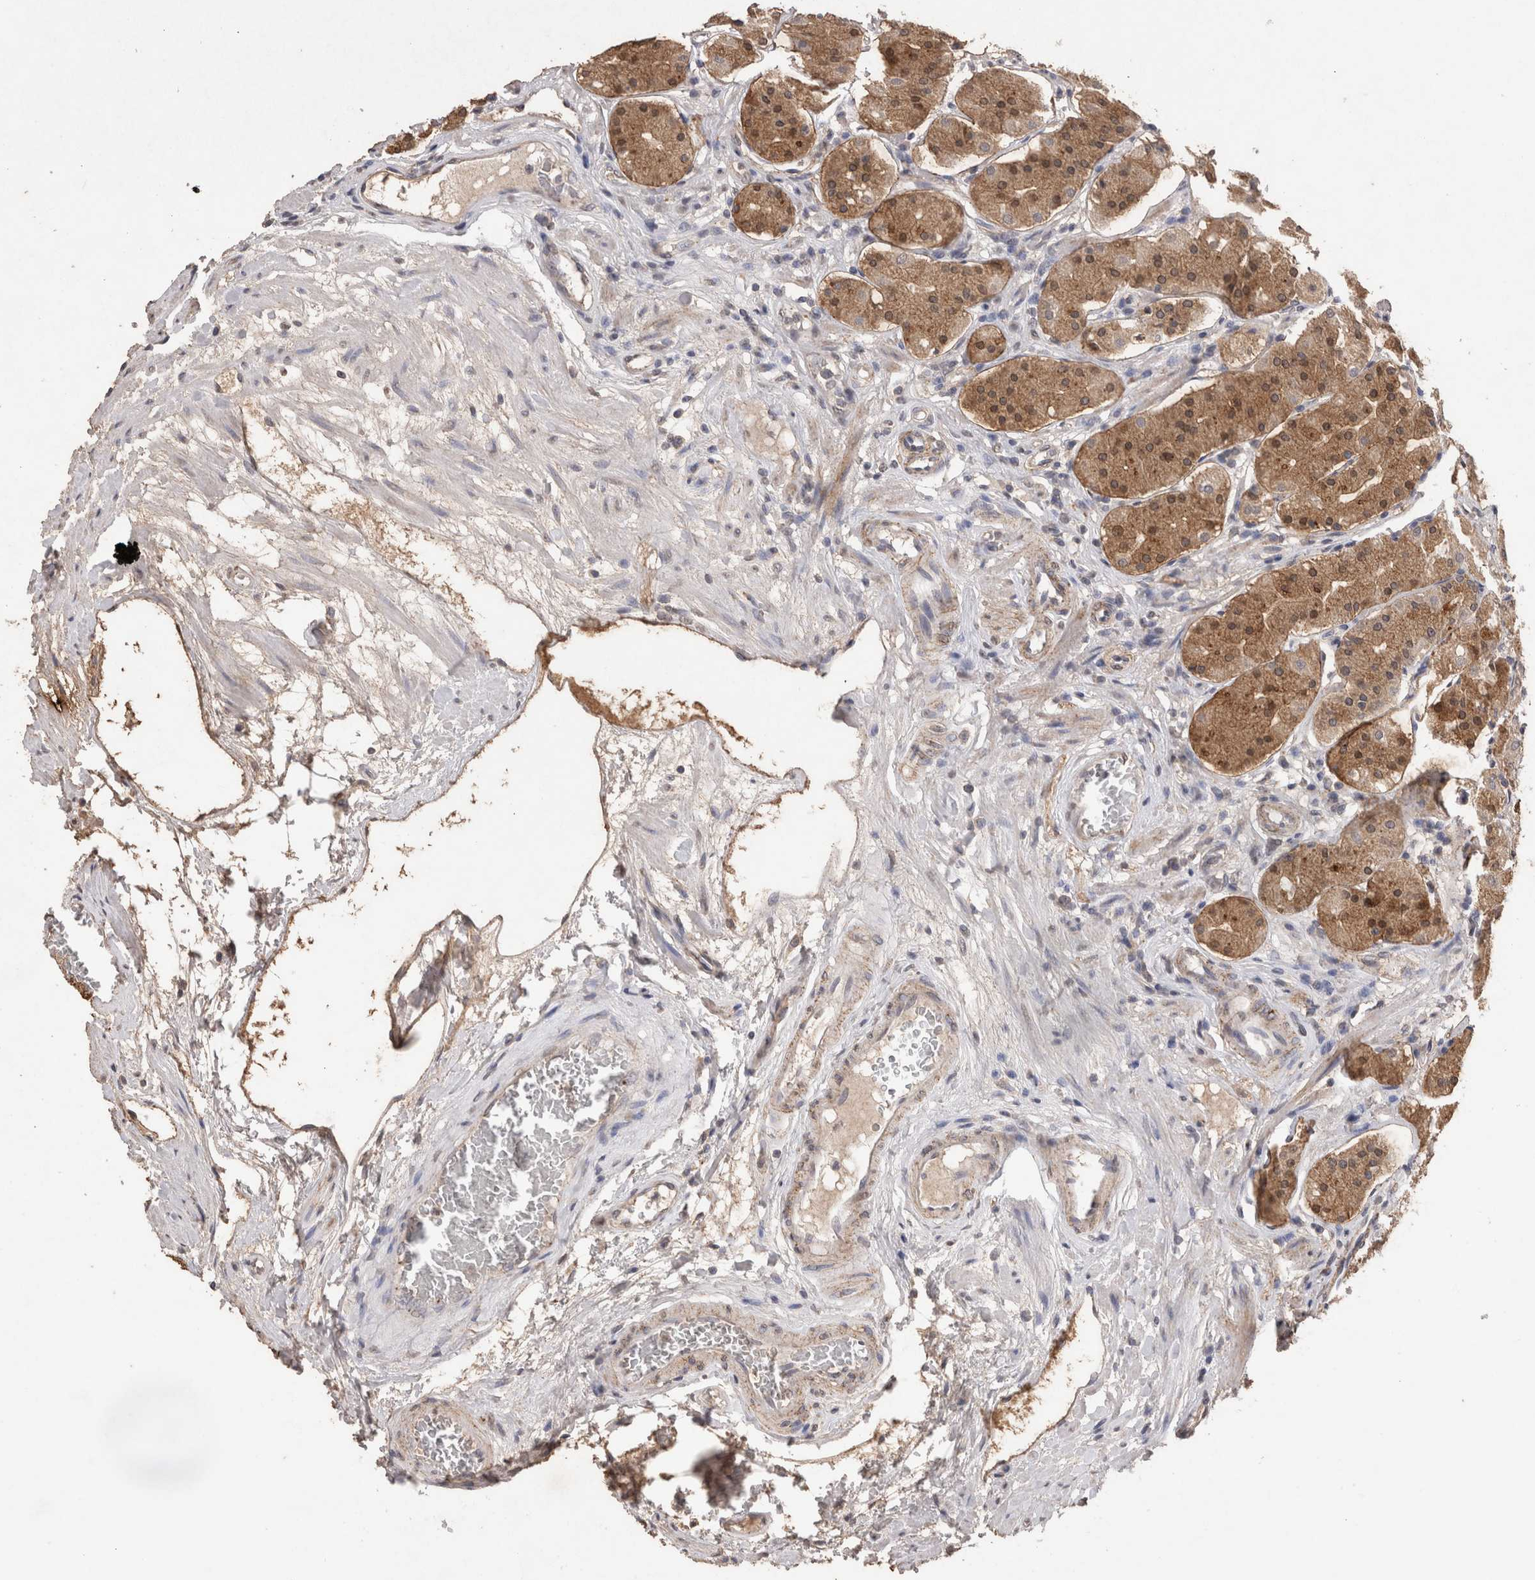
{"staining": {"intensity": "moderate", "quantity": "25%-75%", "location": "cytoplasmic/membranous"}, "tissue": "stomach", "cell_type": "Glandular cells", "image_type": "normal", "snomed": [{"axis": "morphology", "description": "Normal tissue, NOS"}, {"axis": "topography", "description": "Stomach"}, {"axis": "topography", "description": "Stomach, lower"}], "caption": "IHC of normal stomach displays medium levels of moderate cytoplasmic/membranous staining in about 25%-75% of glandular cells.", "gene": "CDH6", "patient": {"sex": "female", "age": 56}}